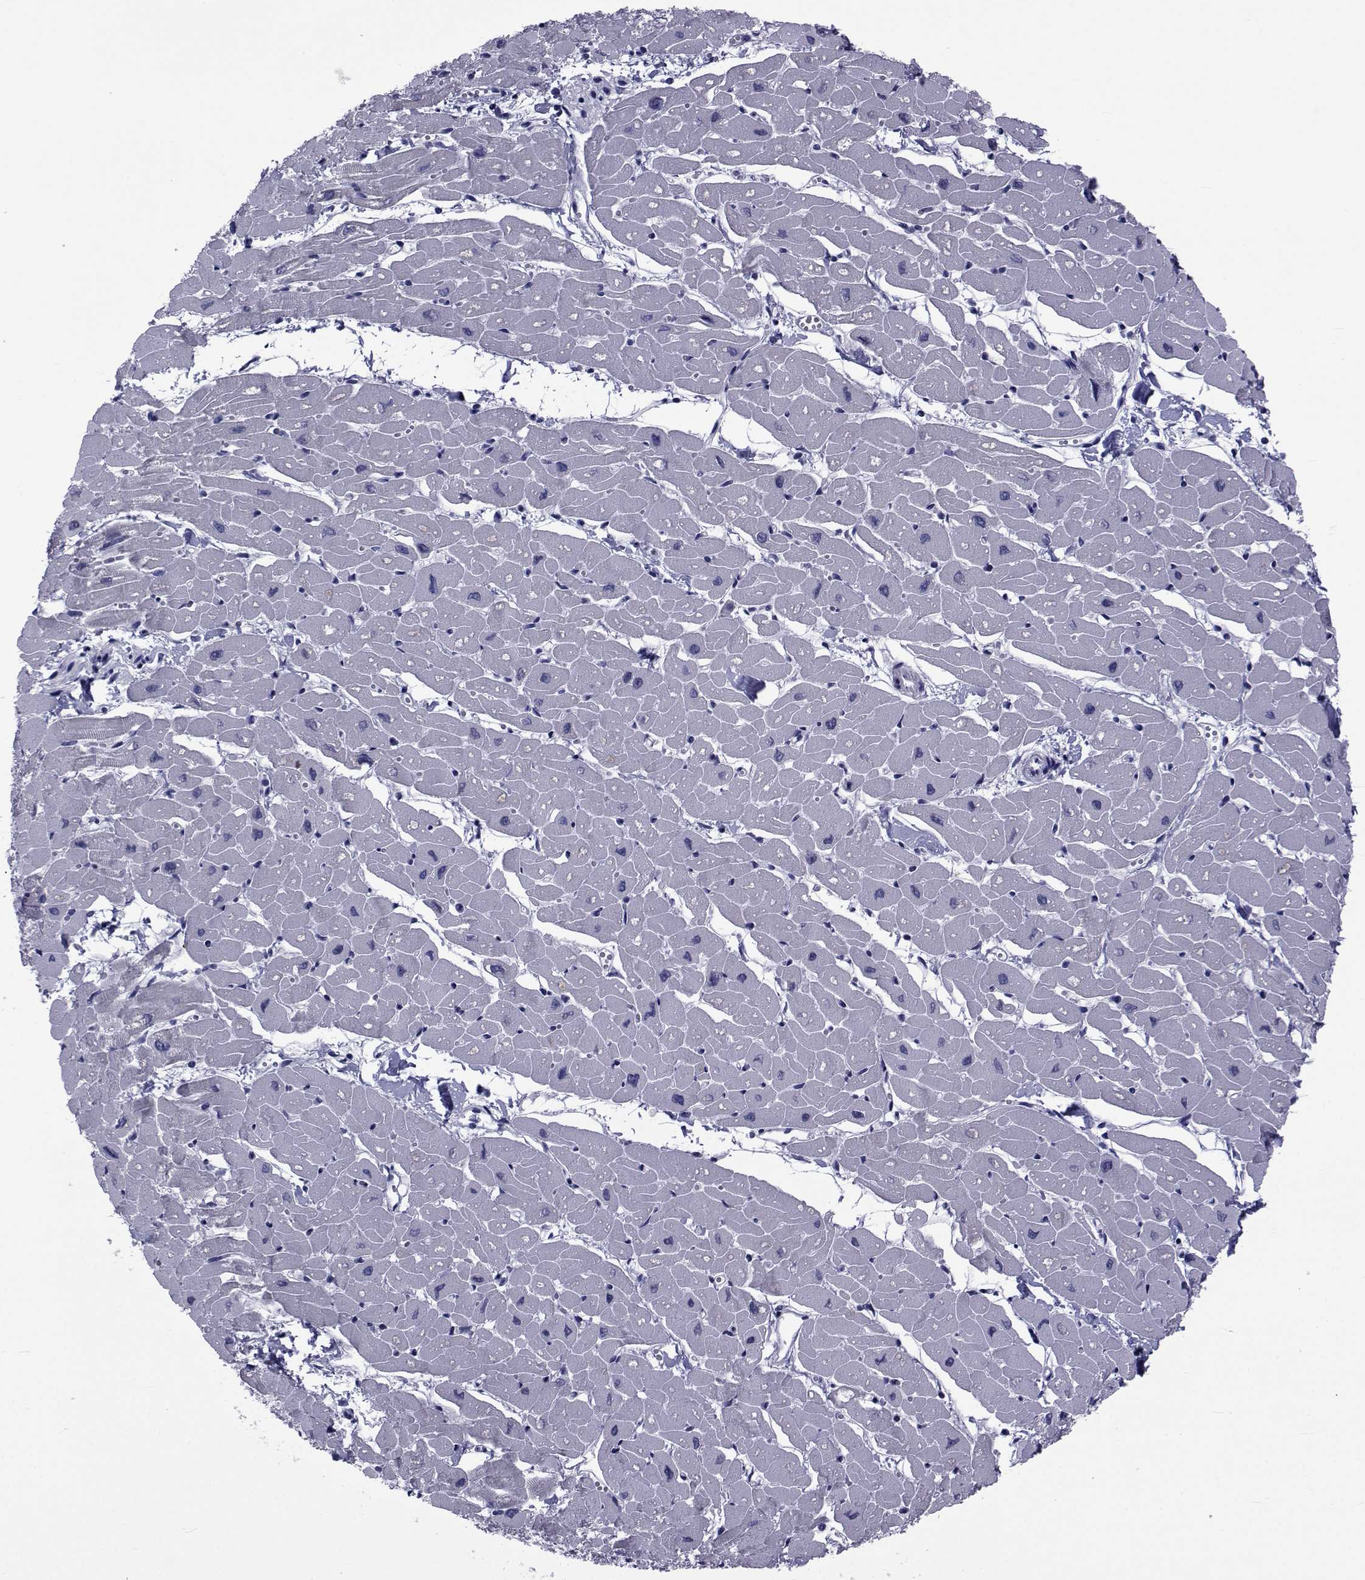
{"staining": {"intensity": "negative", "quantity": "none", "location": "none"}, "tissue": "heart muscle", "cell_type": "Cardiomyocytes", "image_type": "normal", "snomed": [{"axis": "morphology", "description": "Normal tissue, NOS"}, {"axis": "topography", "description": "Heart"}], "caption": "This is a image of immunohistochemistry (IHC) staining of normal heart muscle, which shows no staining in cardiomyocytes. The staining was performed using DAB to visualize the protein expression in brown, while the nuclei were stained in blue with hematoxylin (Magnification: 20x).", "gene": "GKAP1", "patient": {"sex": "male", "age": 57}}